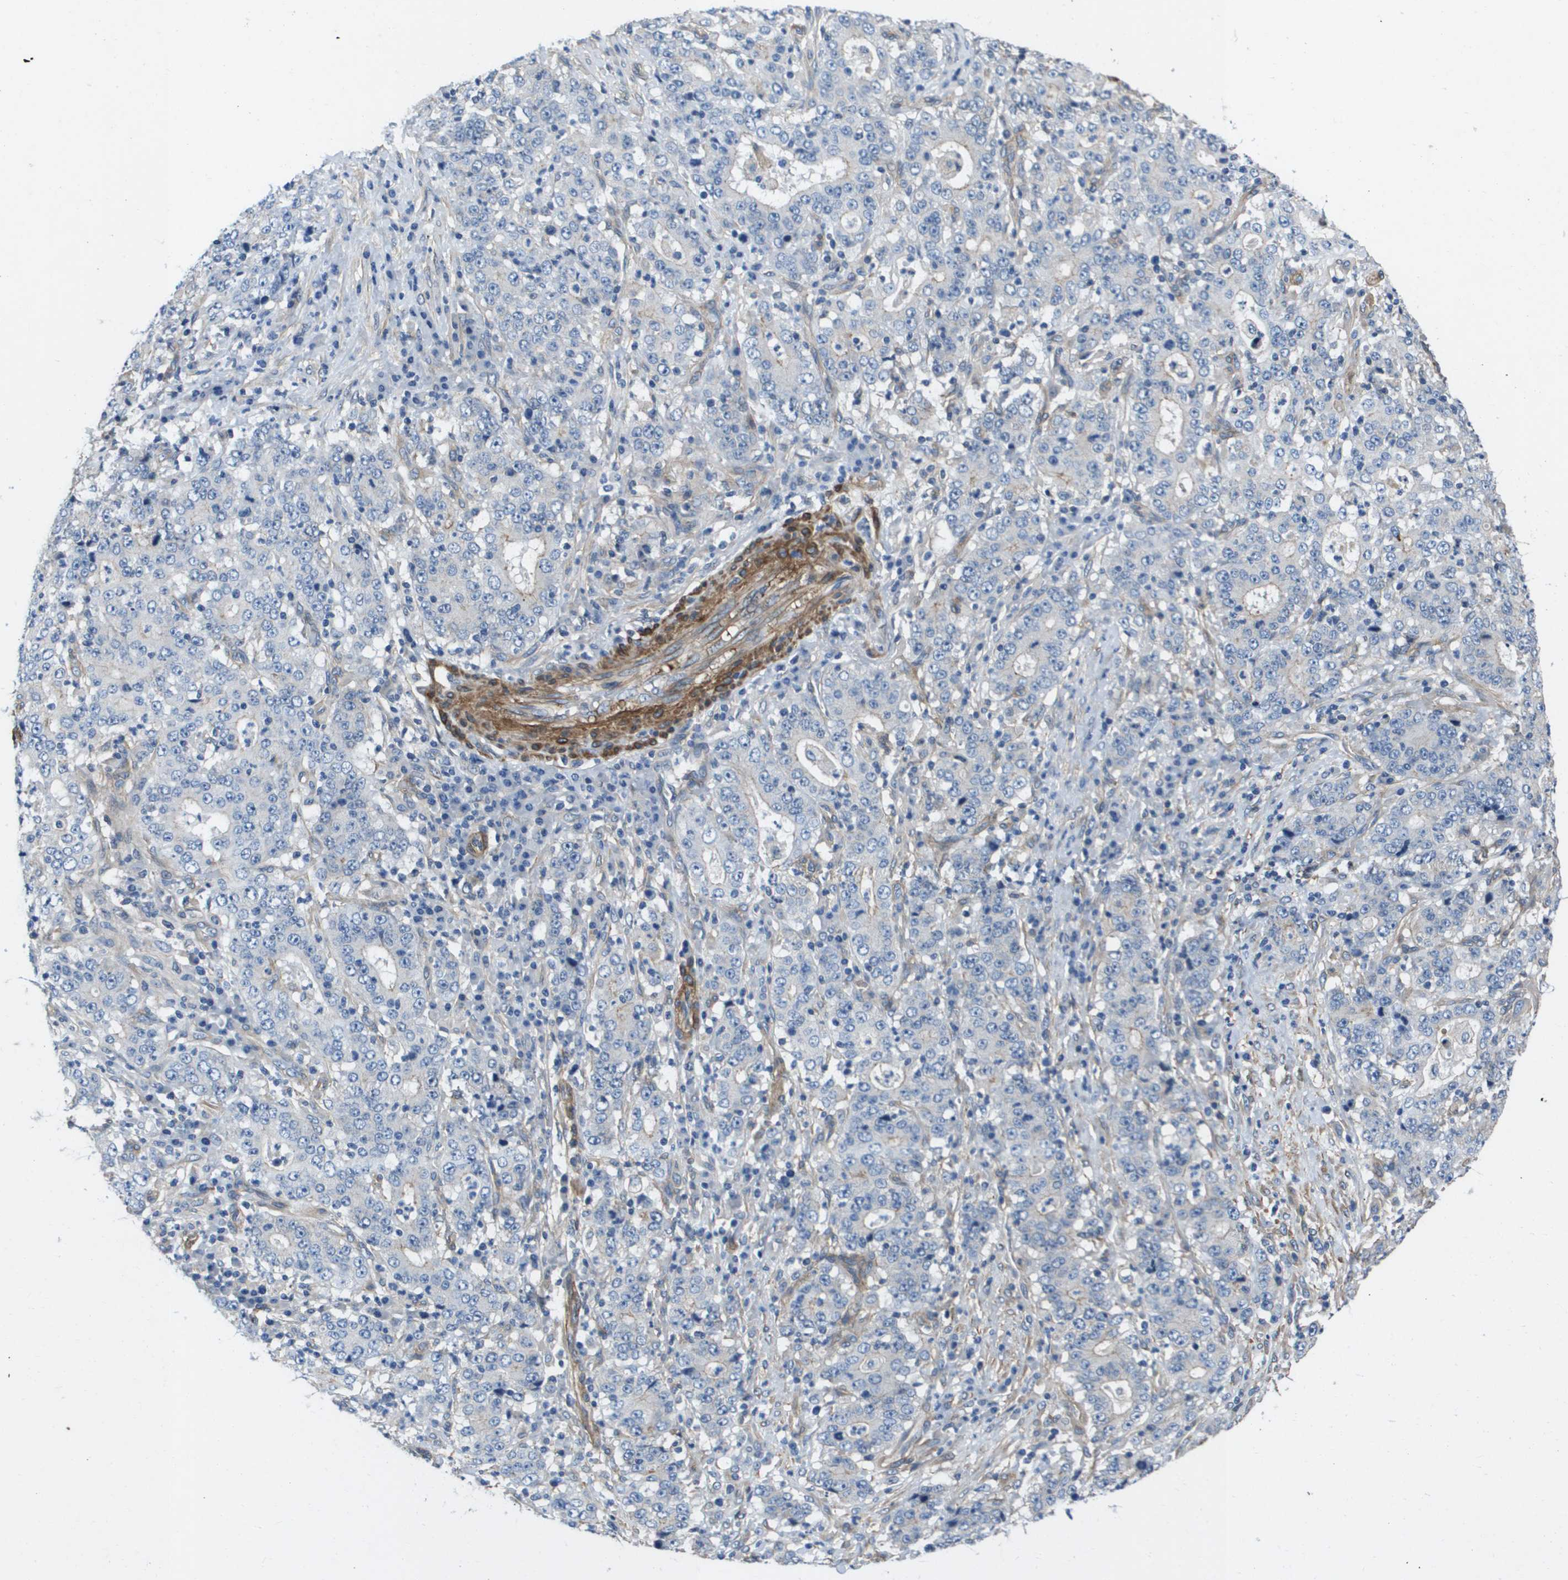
{"staining": {"intensity": "negative", "quantity": "none", "location": "none"}, "tissue": "stomach cancer", "cell_type": "Tumor cells", "image_type": "cancer", "snomed": [{"axis": "morphology", "description": "Normal tissue, NOS"}, {"axis": "morphology", "description": "Adenocarcinoma, NOS"}, {"axis": "topography", "description": "Stomach, upper"}, {"axis": "topography", "description": "Stomach"}], "caption": "Micrograph shows no protein expression in tumor cells of stomach cancer (adenocarcinoma) tissue.", "gene": "LPP", "patient": {"sex": "male", "age": 59}}